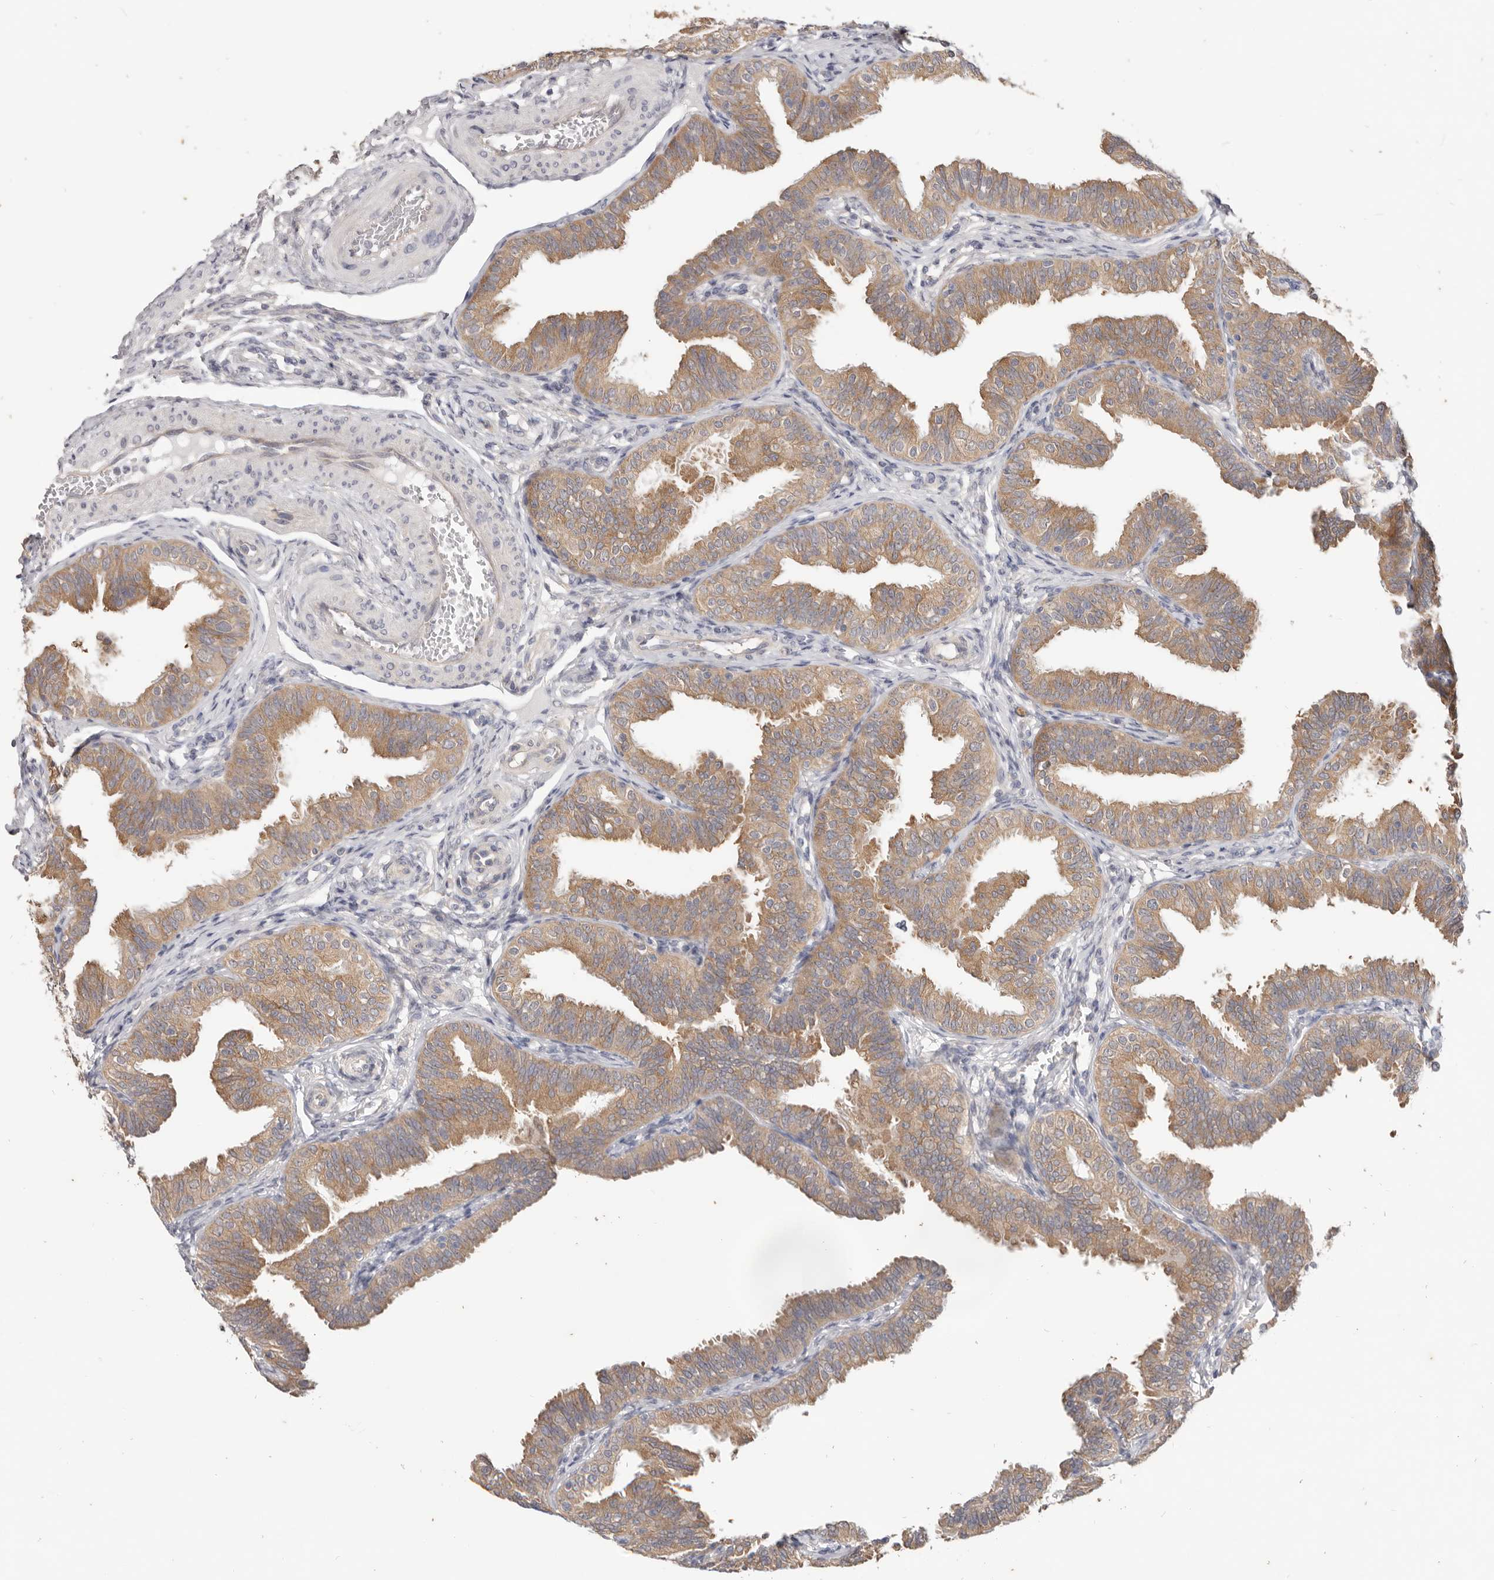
{"staining": {"intensity": "moderate", "quantity": ">75%", "location": "cytoplasmic/membranous"}, "tissue": "fallopian tube", "cell_type": "Glandular cells", "image_type": "normal", "snomed": [{"axis": "morphology", "description": "Normal tissue, NOS"}, {"axis": "topography", "description": "Fallopian tube"}], "caption": "DAB immunohistochemical staining of unremarkable human fallopian tube shows moderate cytoplasmic/membranous protein expression in about >75% of glandular cells.", "gene": "WDR77", "patient": {"sex": "female", "age": 35}}